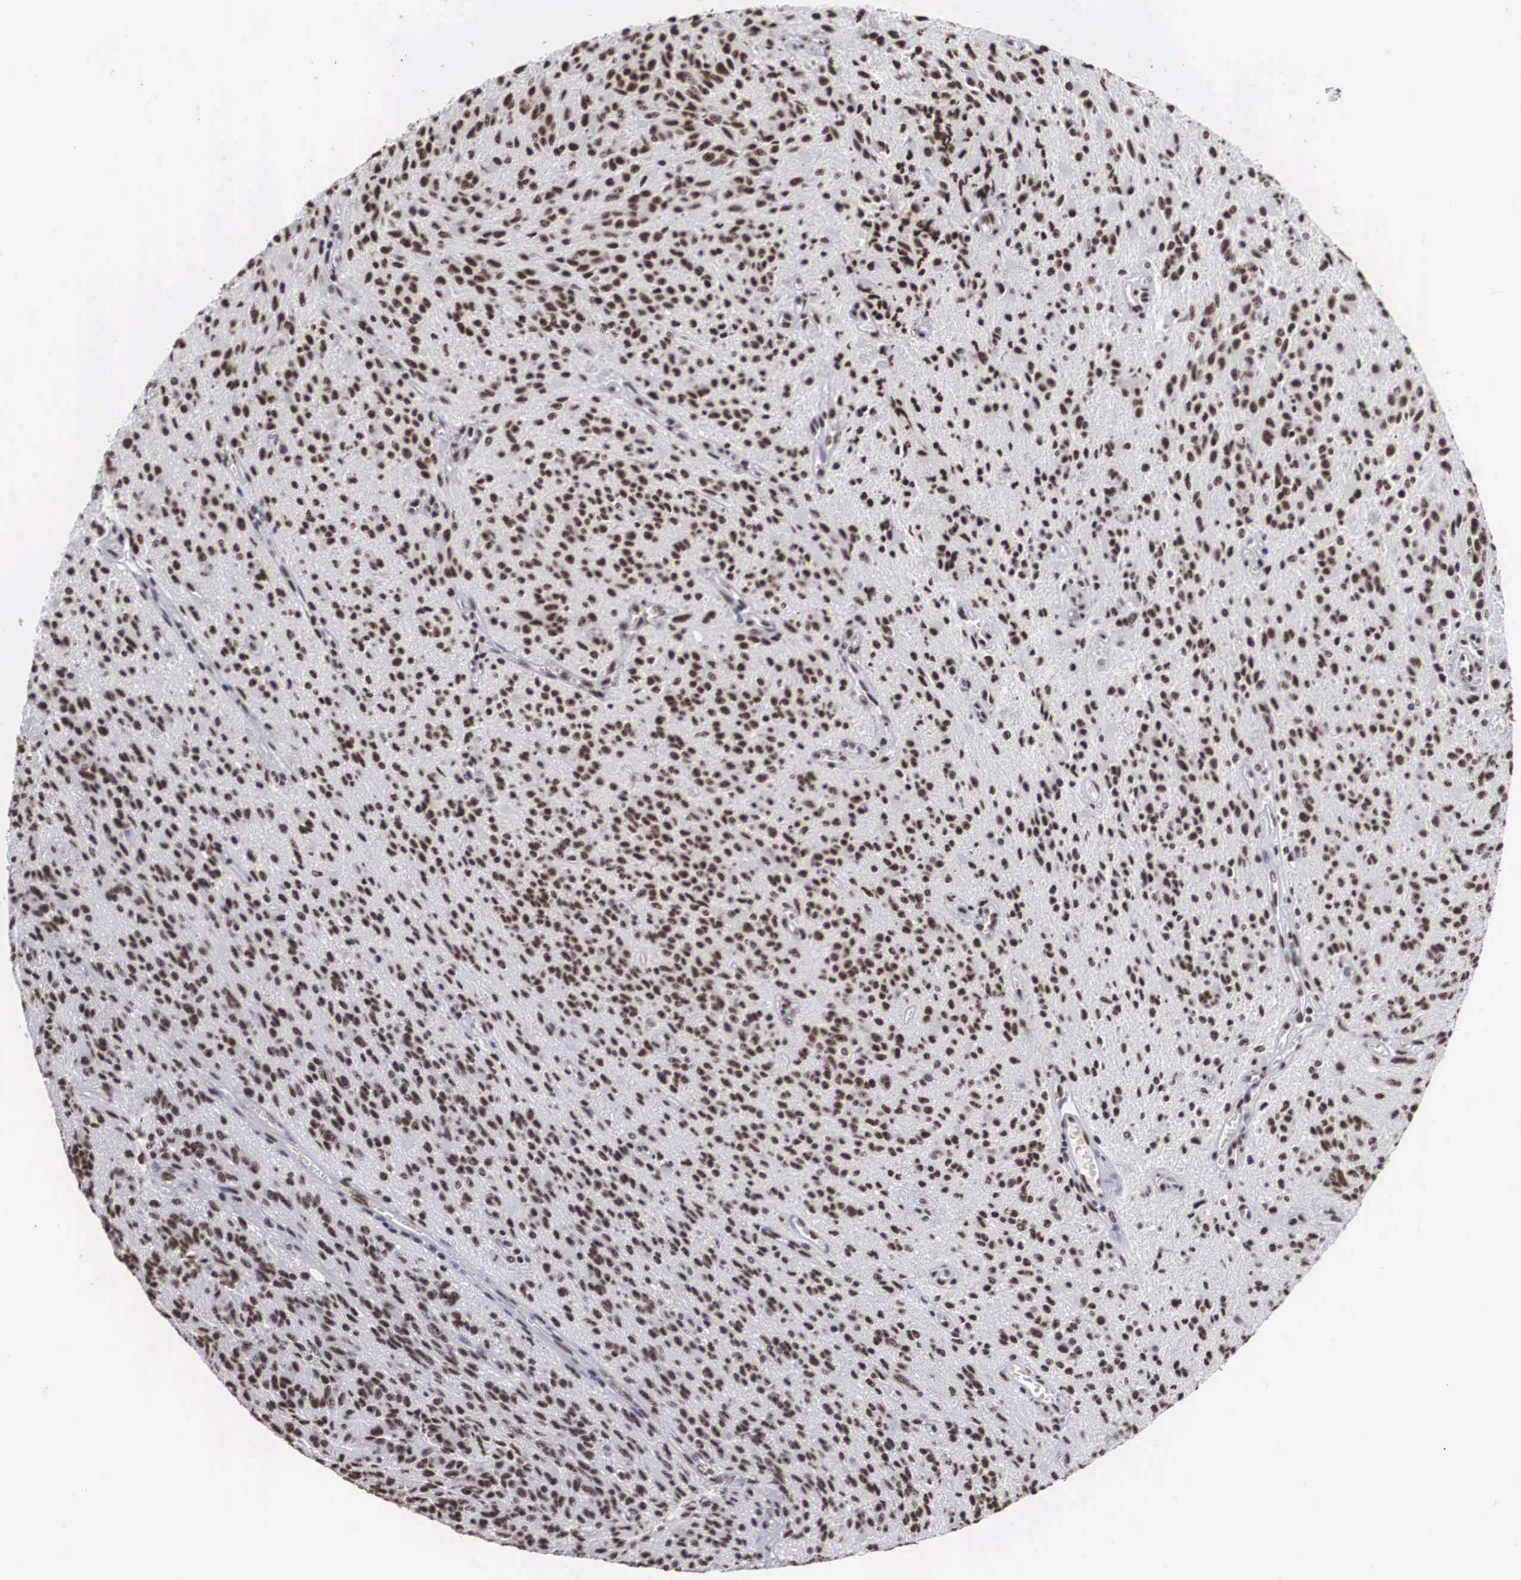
{"staining": {"intensity": "moderate", "quantity": ">75%", "location": "nuclear"}, "tissue": "glioma", "cell_type": "Tumor cells", "image_type": "cancer", "snomed": [{"axis": "morphology", "description": "Glioma, malignant, Low grade"}, {"axis": "topography", "description": "Brain"}], "caption": "A brown stain shows moderate nuclear staining of a protein in glioma tumor cells. (IHC, brightfield microscopy, high magnification).", "gene": "ACIN1", "patient": {"sex": "female", "age": 15}}